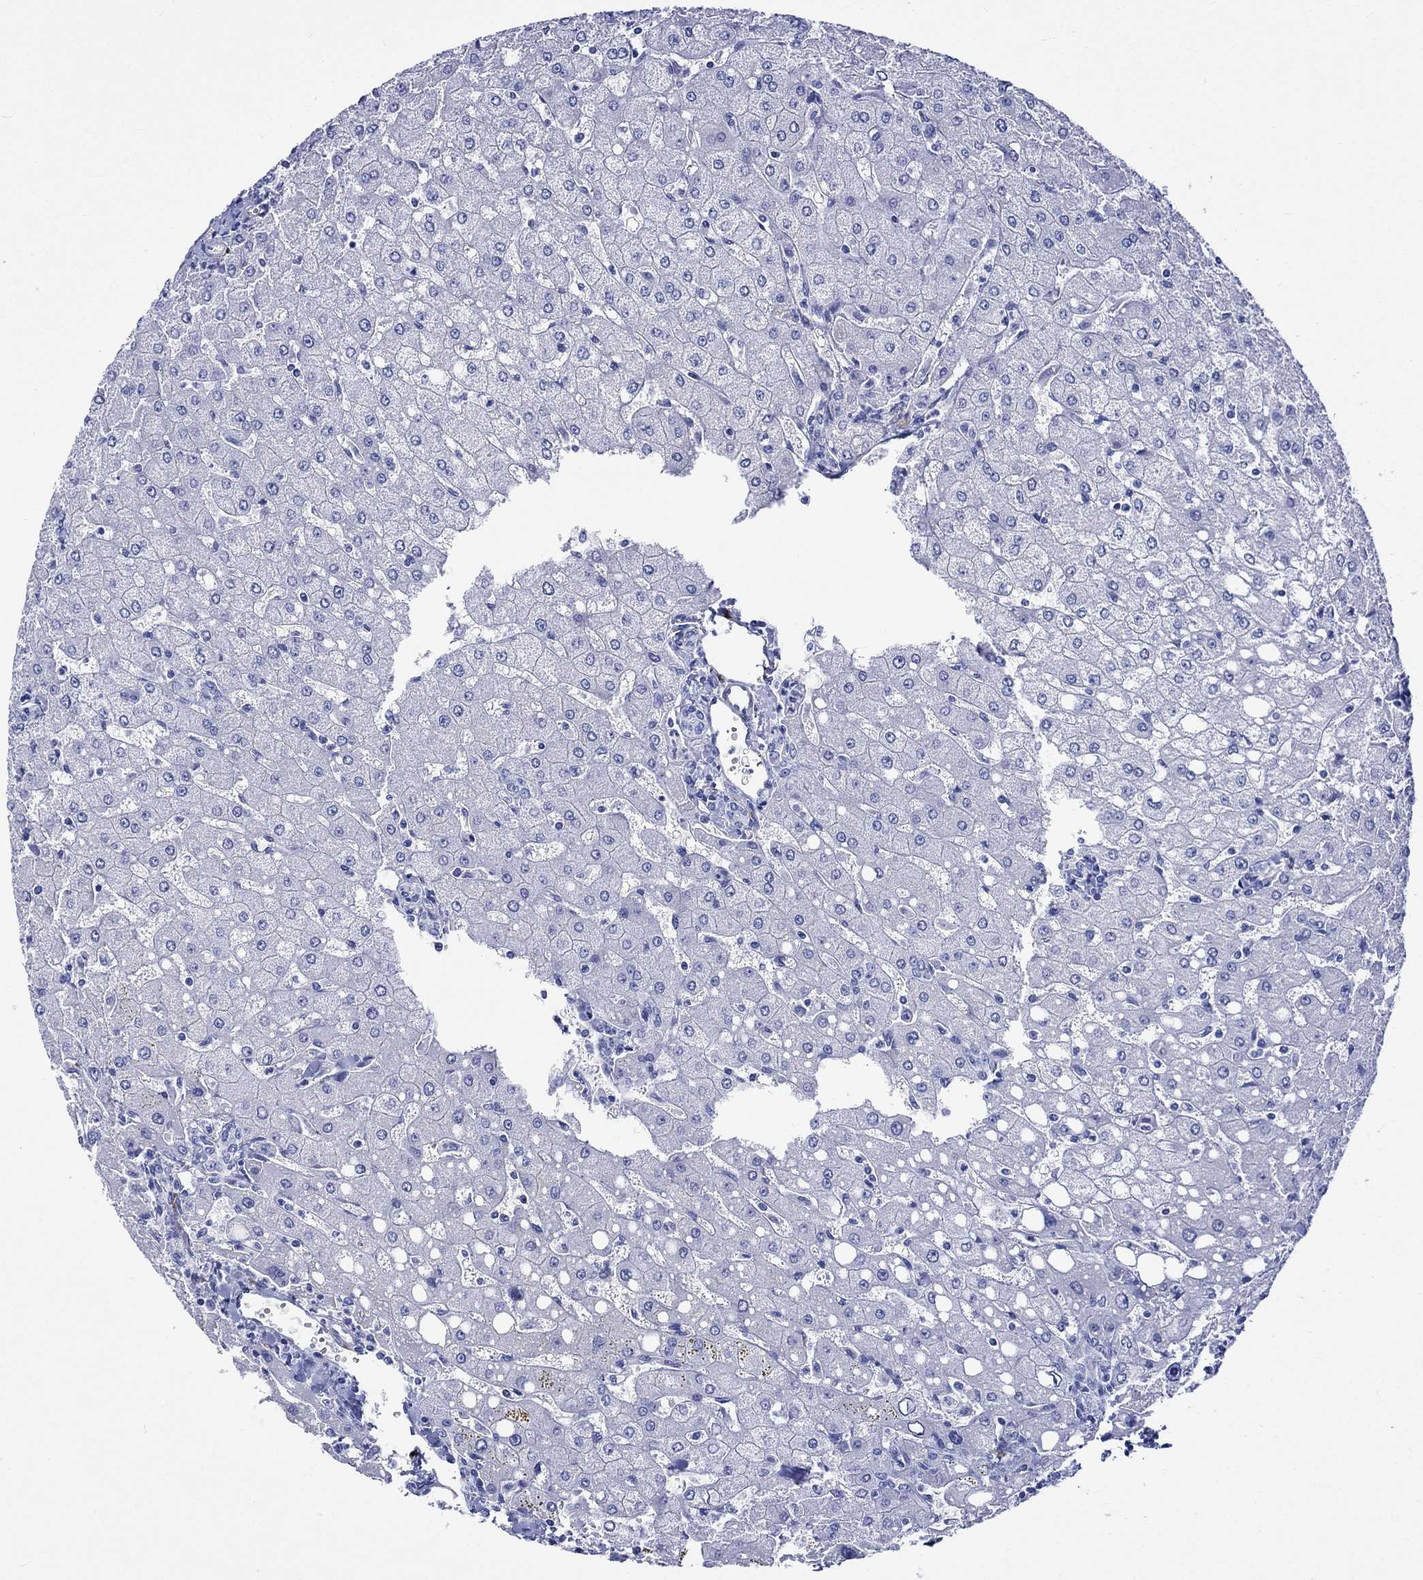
{"staining": {"intensity": "negative", "quantity": "none", "location": "none"}, "tissue": "liver", "cell_type": "Cholangiocytes", "image_type": "normal", "snomed": [{"axis": "morphology", "description": "Normal tissue, NOS"}, {"axis": "topography", "description": "Liver"}], "caption": "An IHC image of normal liver is shown. There is no staining in cholangiocytes of liver.", "gene": "CRYAB", "patient": {"sex": "female", "age": 53}}